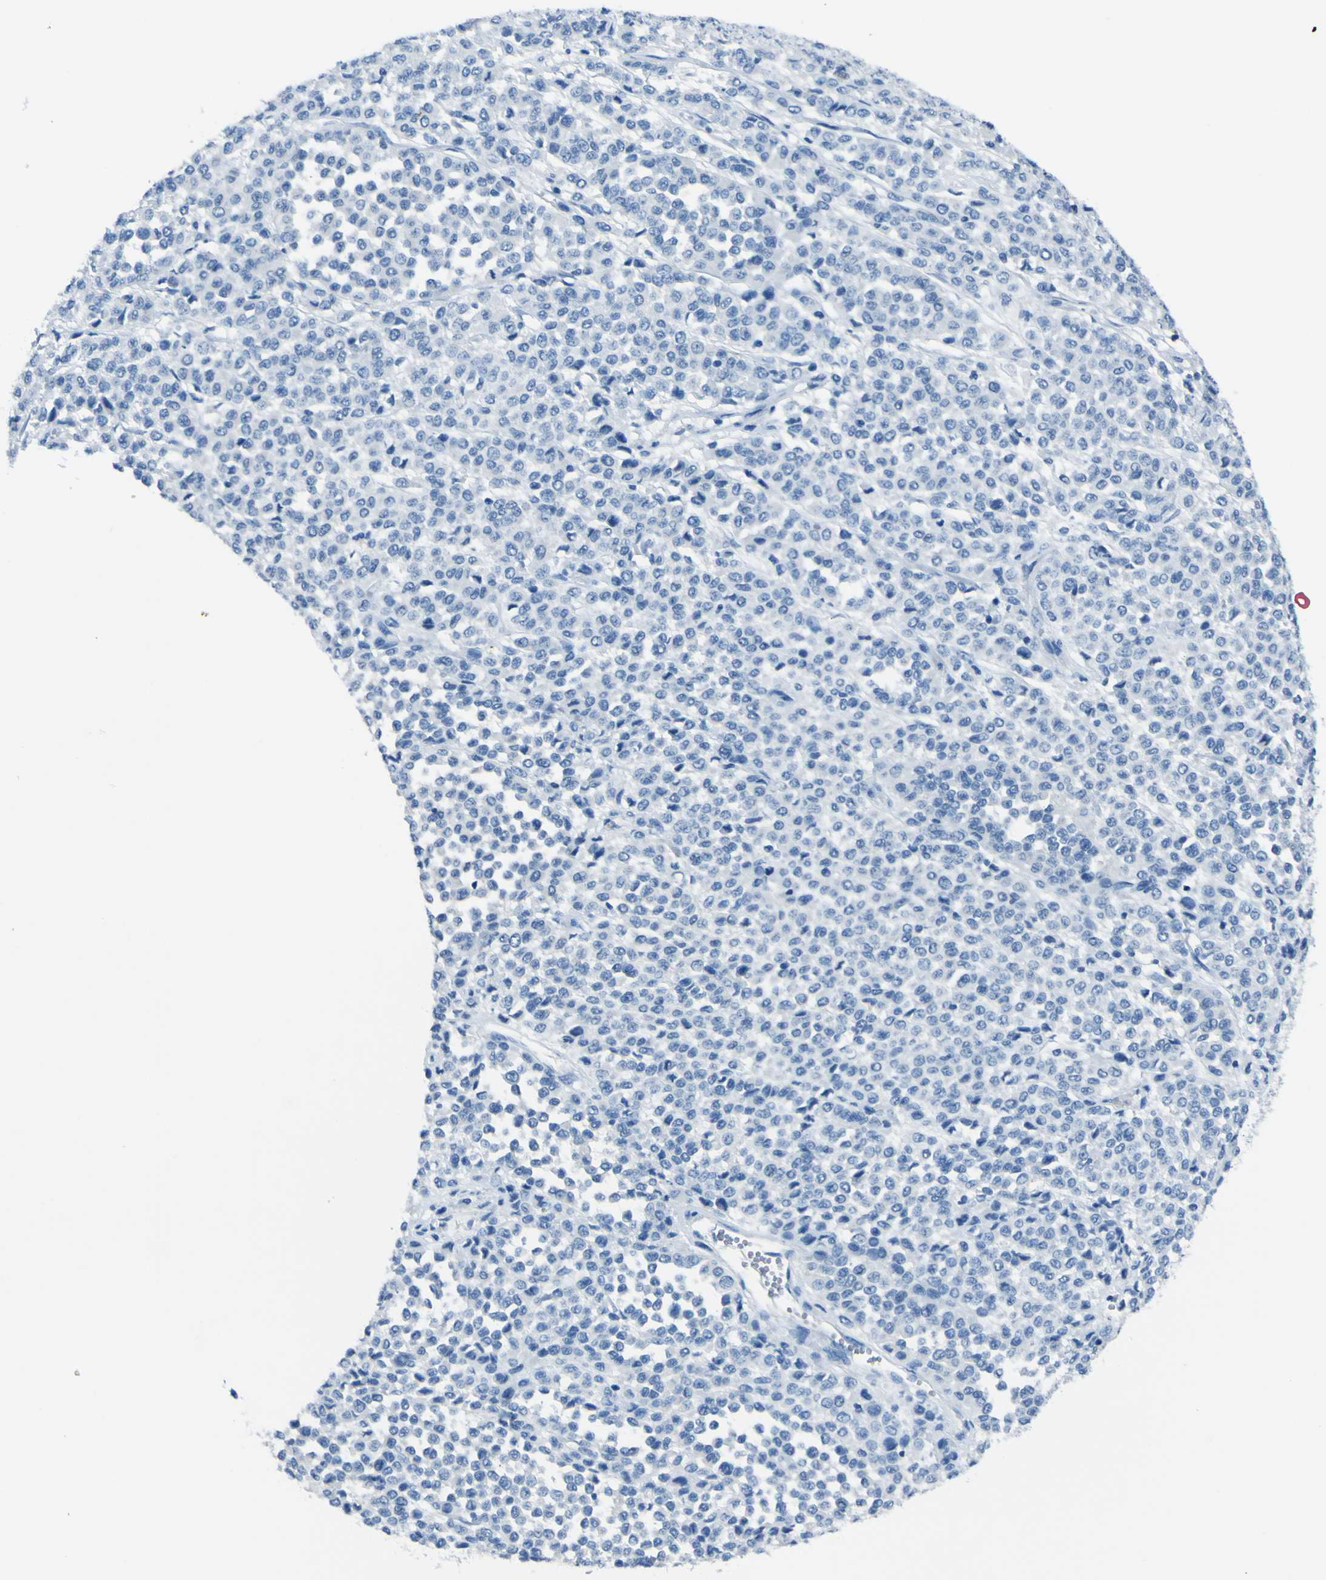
{"staining": {"intensity": "negative", "quantity": "none", "location": "none"}, "tissue": "melanoma", "cell_type": "Tumor cells", "image_type": "cancer", "snomed": [{"axis": "morphology", "description": "Malignant melanoma, Metastatic site"}, {"axis": "topography", "description": "Pancreas"}], "caption": "Tumor cells are negative for brown protein staining in malignant melanoma (metastatic site).", "gene": "PHKG1", "patient": {"sex": "female", "age": 30}}